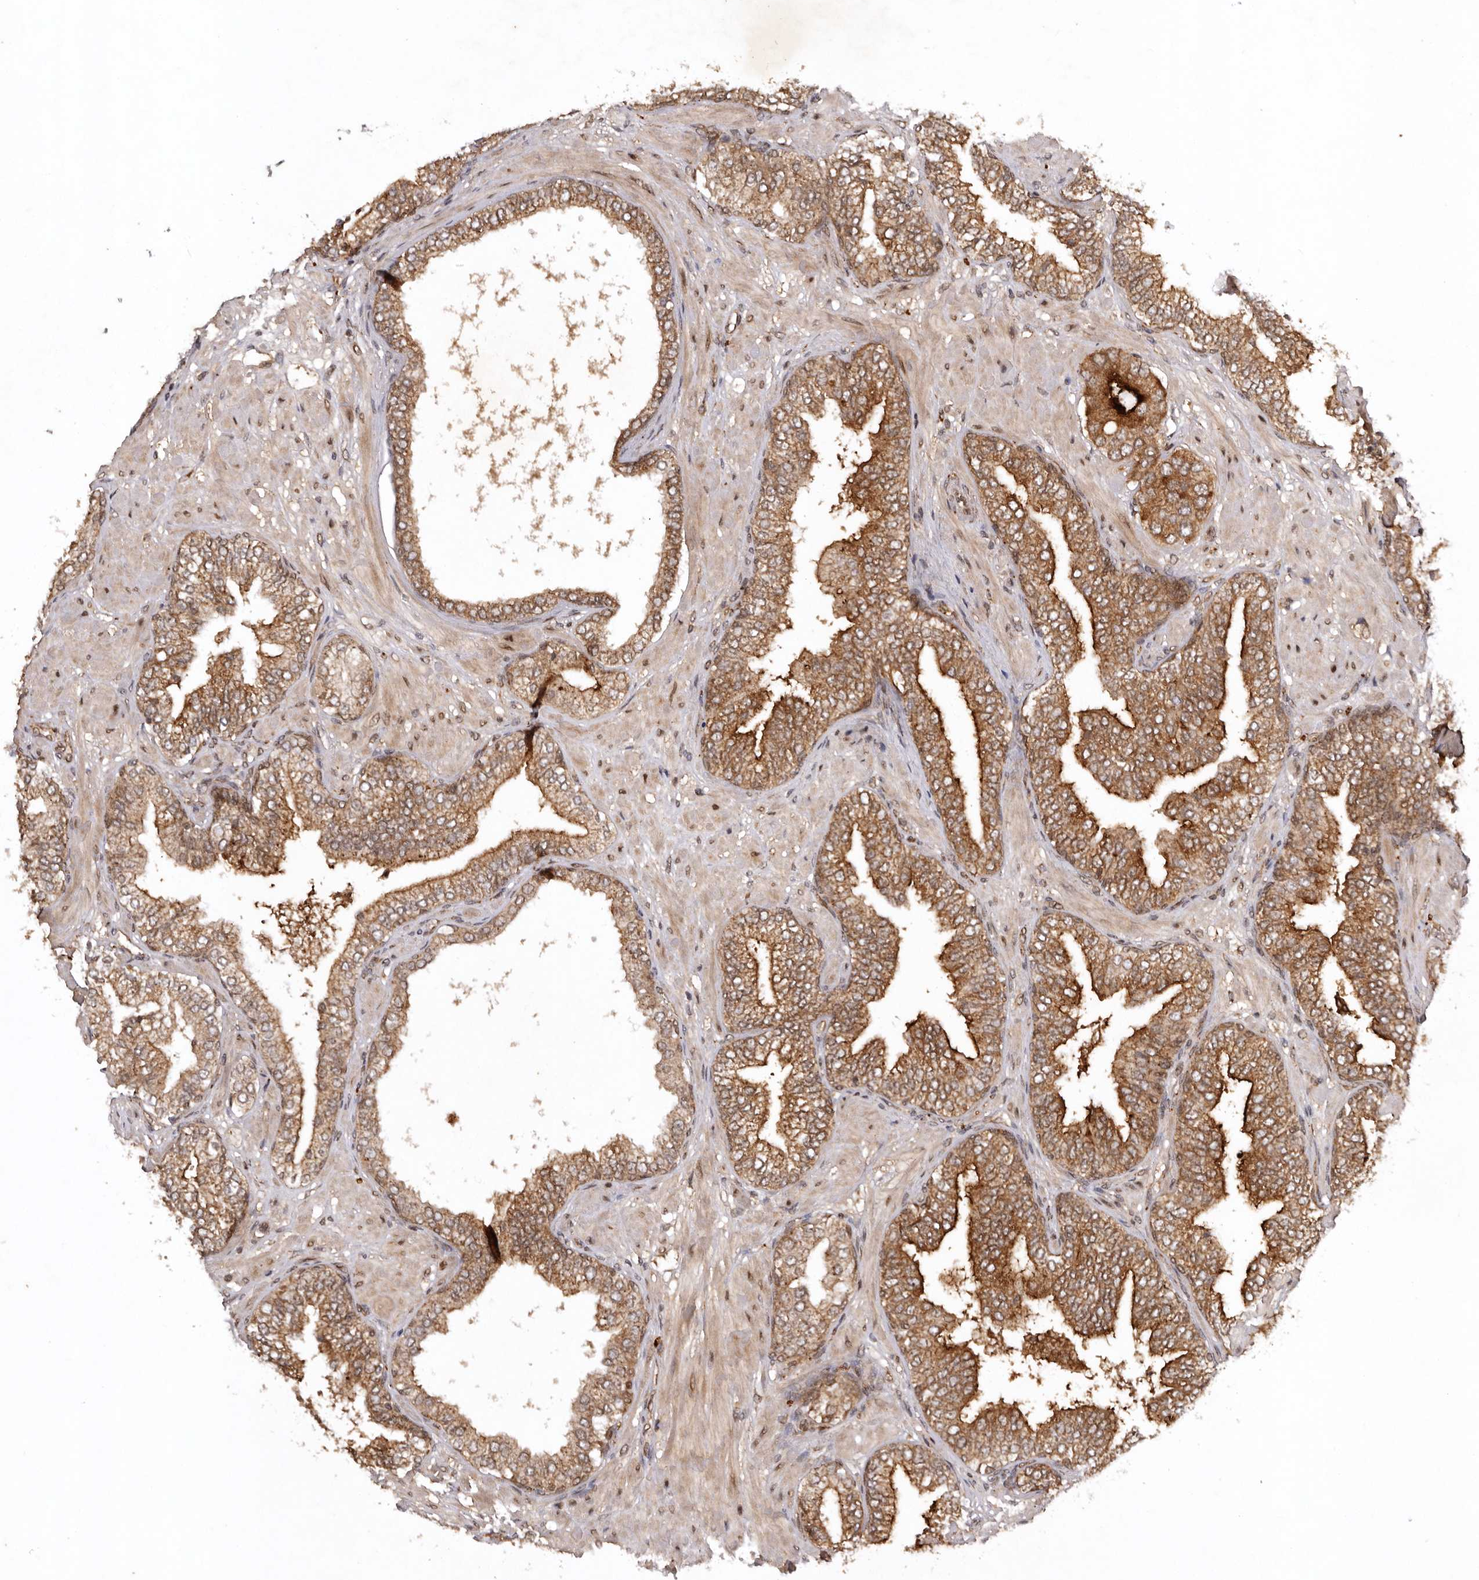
{"staining": {"intensity": "moderate", "quantity": ">75%", "location": "cytoplasmic/membranous"}, "tissue": "prostate cancer", "cell_type": "Tumor cells", "image_type": "cancer", "snomed": [{"axis": "morphology", "description": "Adenocarcinoma, High grade"}, {"axis": "topography", "description": "Prostate"}], "caption": "IHC histopathology image of neoplastic tissue: human prostate cancer (adenocarcinoma (high-grade)) stained using IHC shows medium levels of moderate protein expression localized specifically in the cytoplasmic/membranous of tumor cells, appearing as a cytoplasmic/membranous brown color.", "gene": "TARS2", "patient": {"sex": "male", "age": 59}}